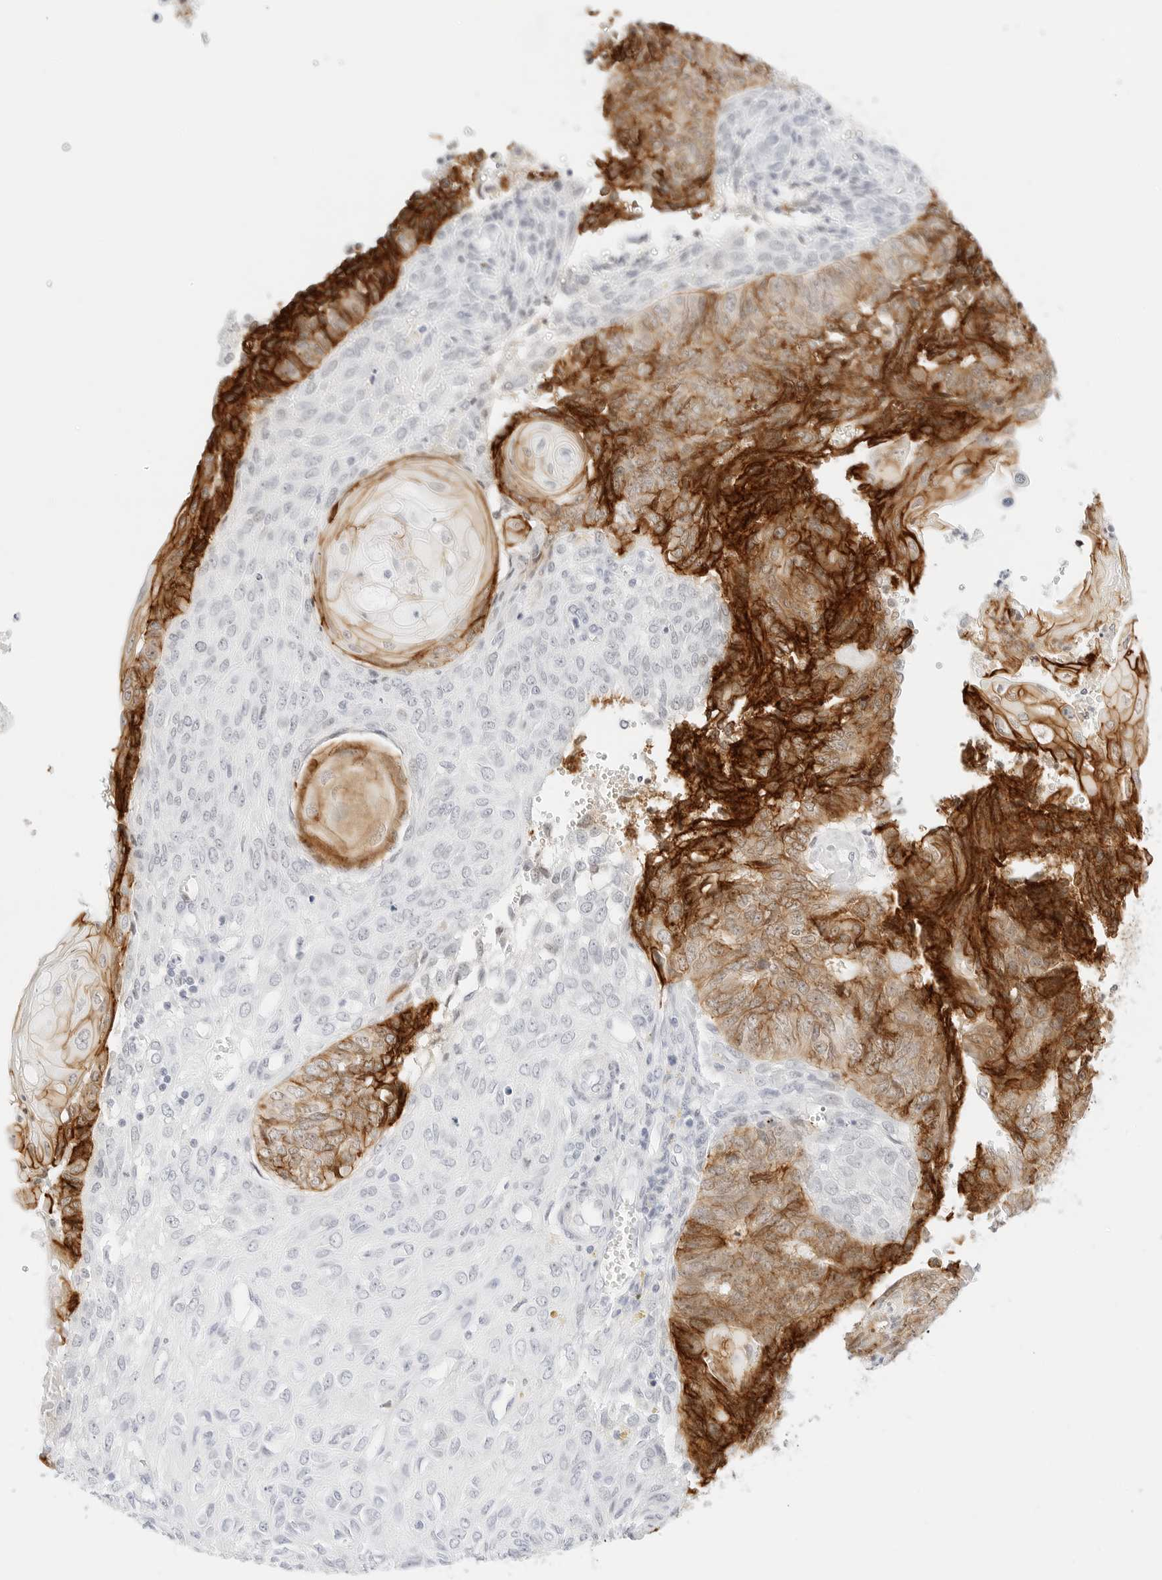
{"staining": {"intensity": "strong", "quantity": ">75%", "location": "cytoplasmic/membranous"}, "tissue": "endometrial cancer", "cell_type": "Tumor cells", "image_type": "cancer", "snomed": [{"axis": "morphology", "description": "Adenocarcinoma, NOS"}, {"axis": "topography", "description": "Endometrium"}], "caption": "Protein staining of adenocarcinoma (endometrial) tissue reveals strong cytoplasmic/membranous staining in approximately >75% of tumor cells.", "gene": "CDH1", "patient": {"sex": "female", "age": 32}}